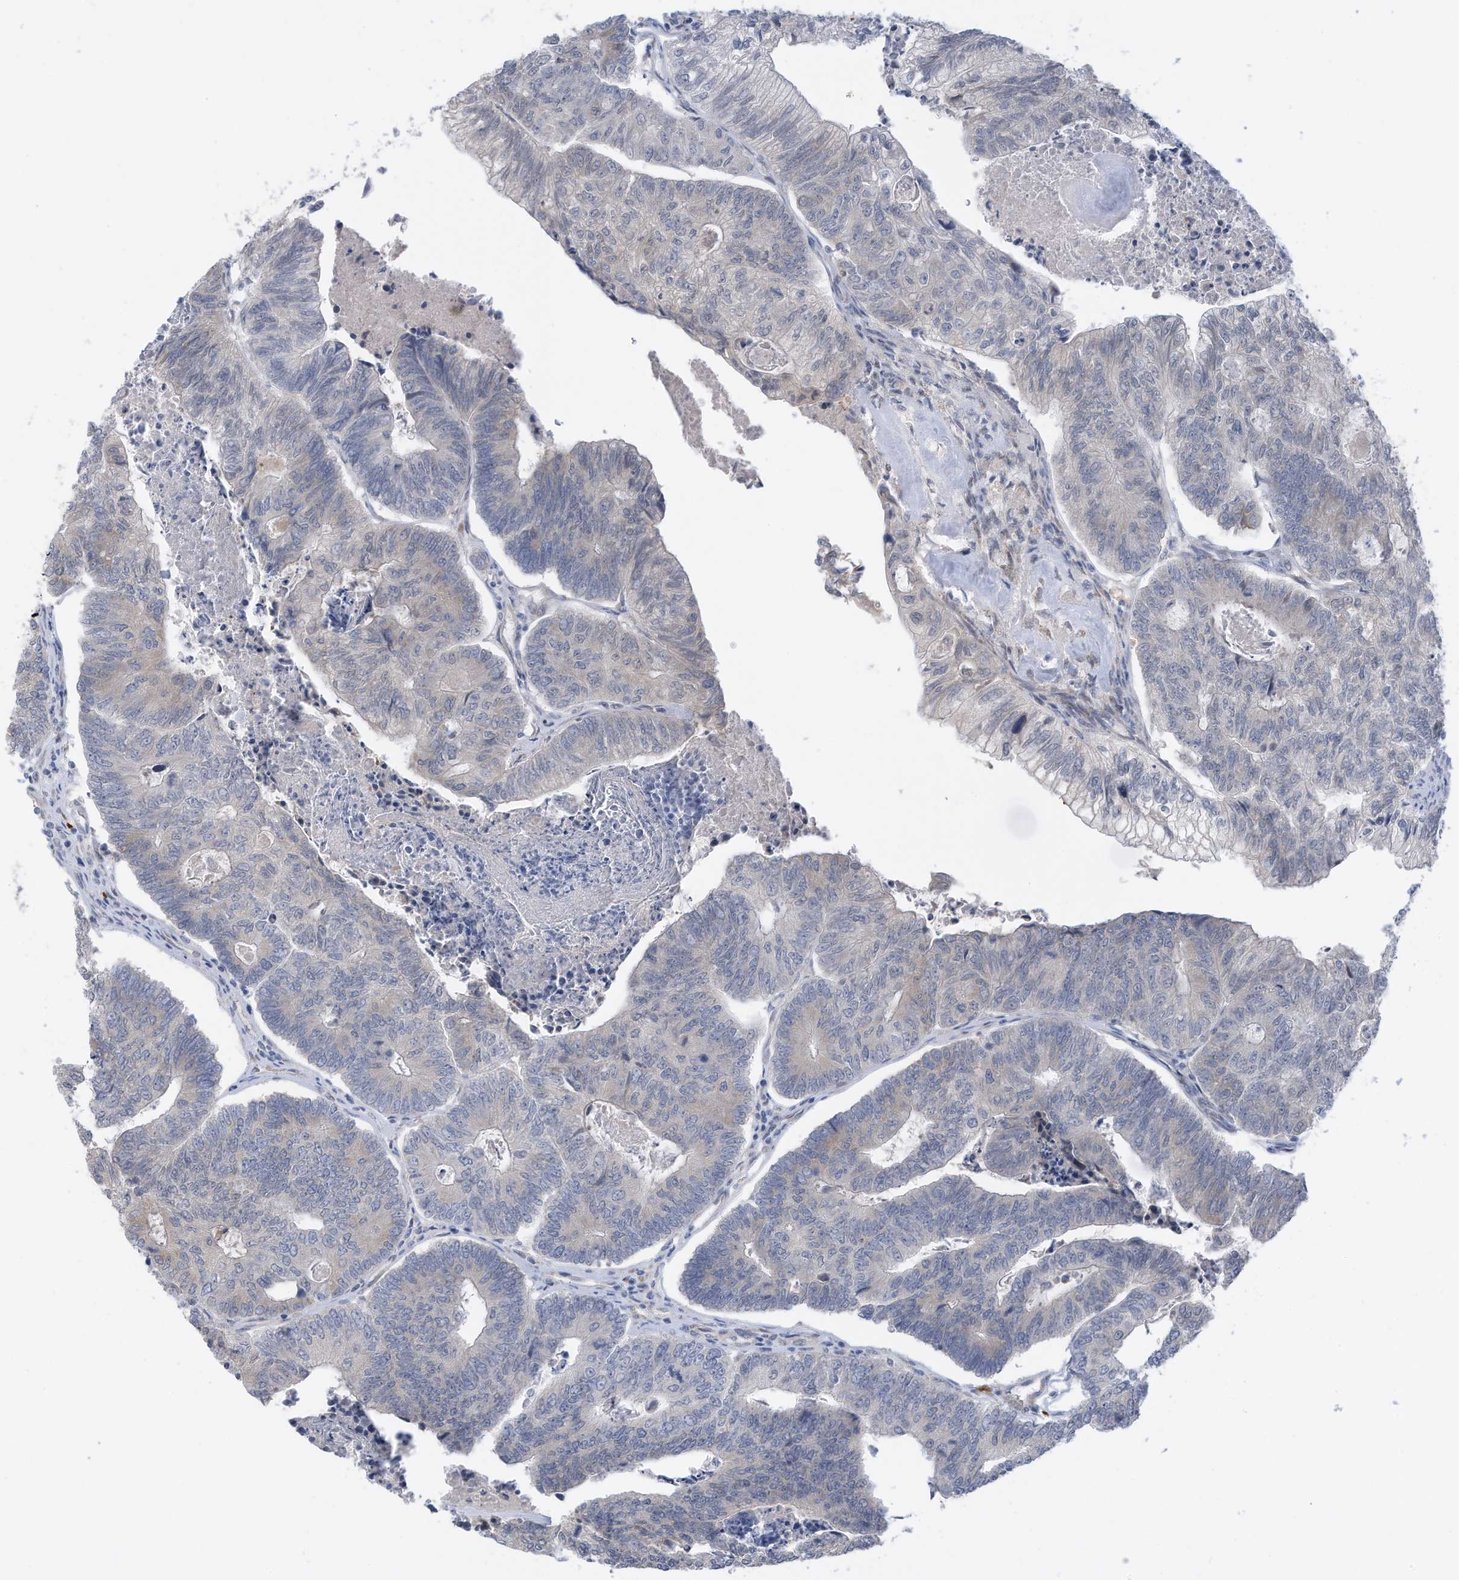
{"staining": {"intensity": "negative", "quantity": "none", "location": "none"}, "tissue": "colorectal cancer", "cell_type": "Tumor cells", "image_type": "cancer", "snomed": [{"axis": "morphology", "description": "Adenocarcinoma, NOS"}, {"axis": "topography", "description": "Colon"}], "caption": "Immunohistochemical staining of colorectal adenocarcinoma displays no significant expression in tumor cells. (IHC, brightfield microscopy, high magnification).", "gene": "ZNF292", "patient": {"sex": "female", "age": 67}}